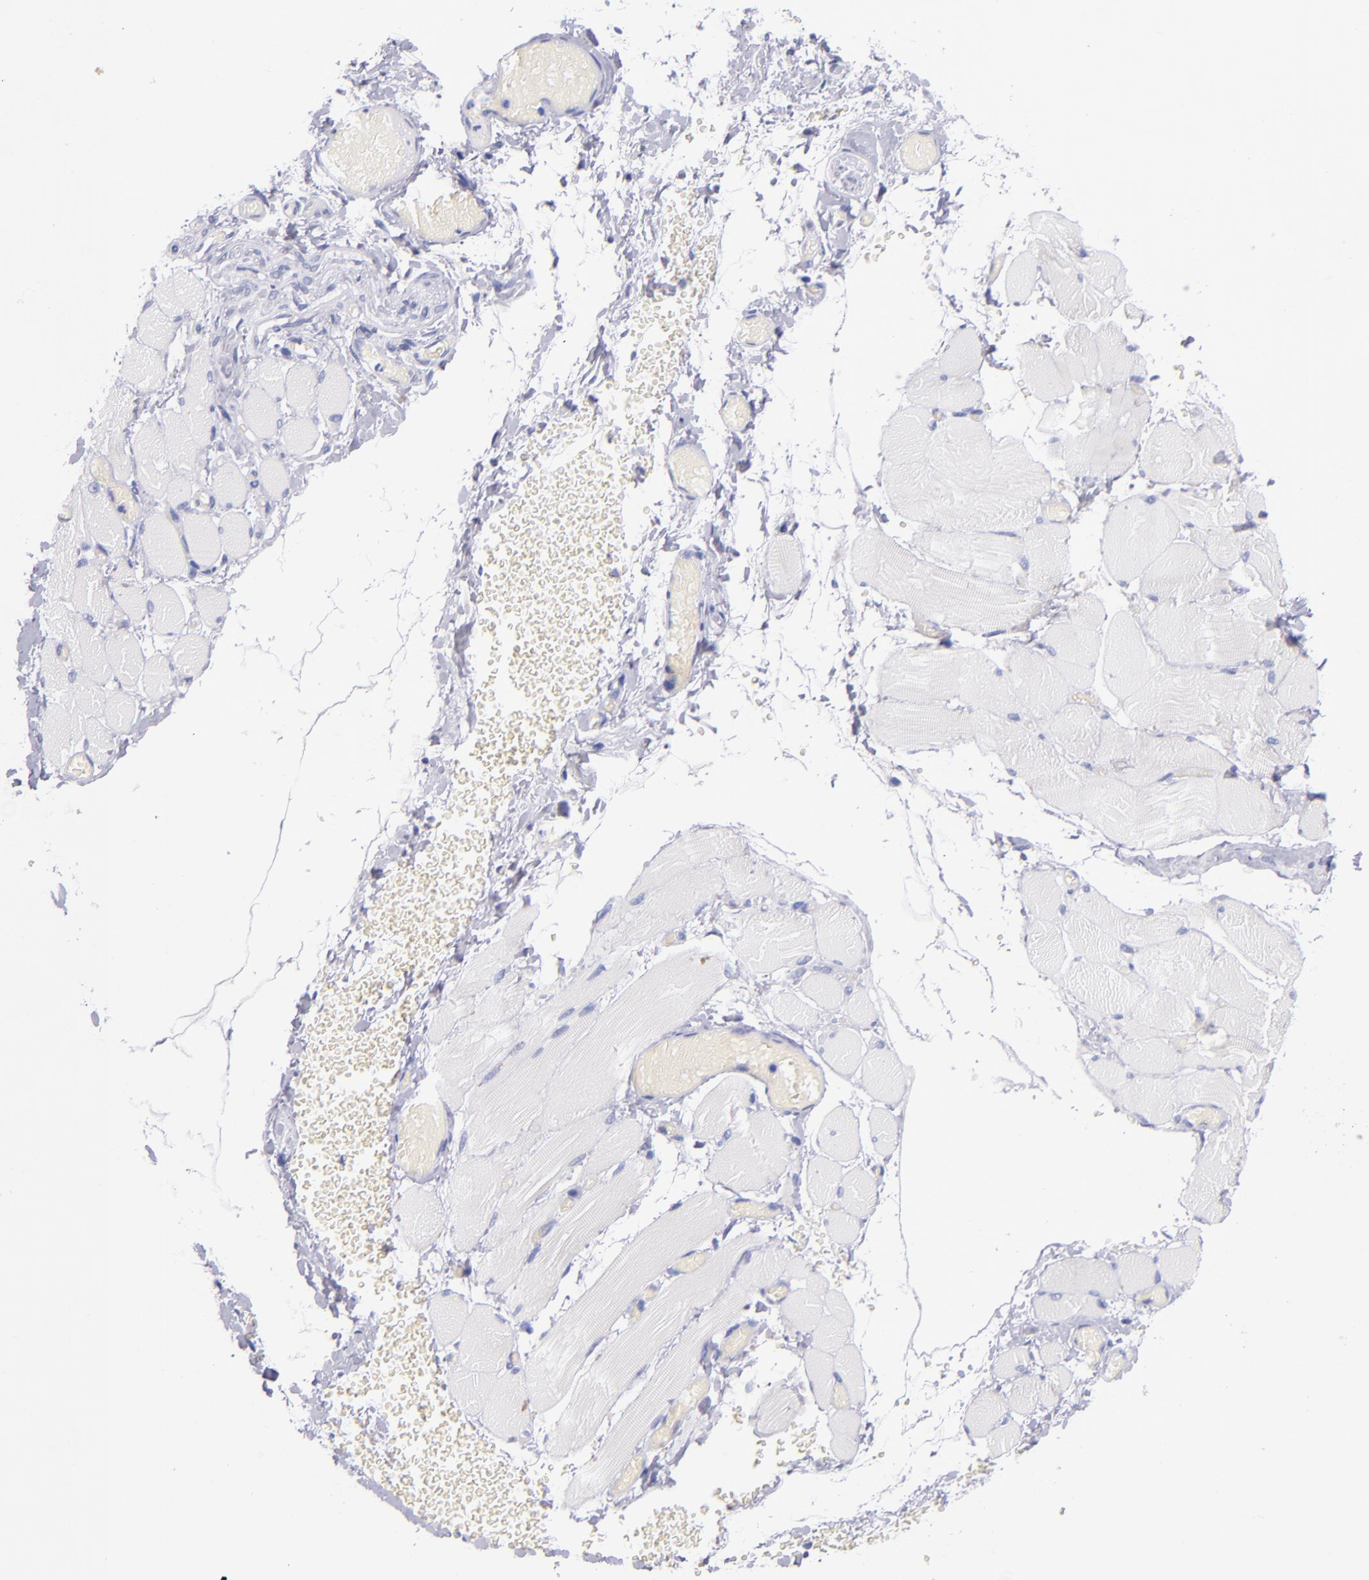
{"staining": {"intensity": "negative", "quantity": "none", "location": "none"}, "tissue": "skeletal muscle", "cell_type": "Myocytes", "image_type": "normal", "snomed": [{"axis": "morphology", "description": "Normal tissue, NOS"}, {"axis": "topography", "description": "Skeletal muscle"}, {"axis": "topography", "description": "Soft tissue"}], "caption": "Histopathology image shows no protein staining in myocytes of normal skeletal muscle. Nuclei are stained in blue.", "gene": "NOS3", "patient": {"sex": "female", "age": 58}}